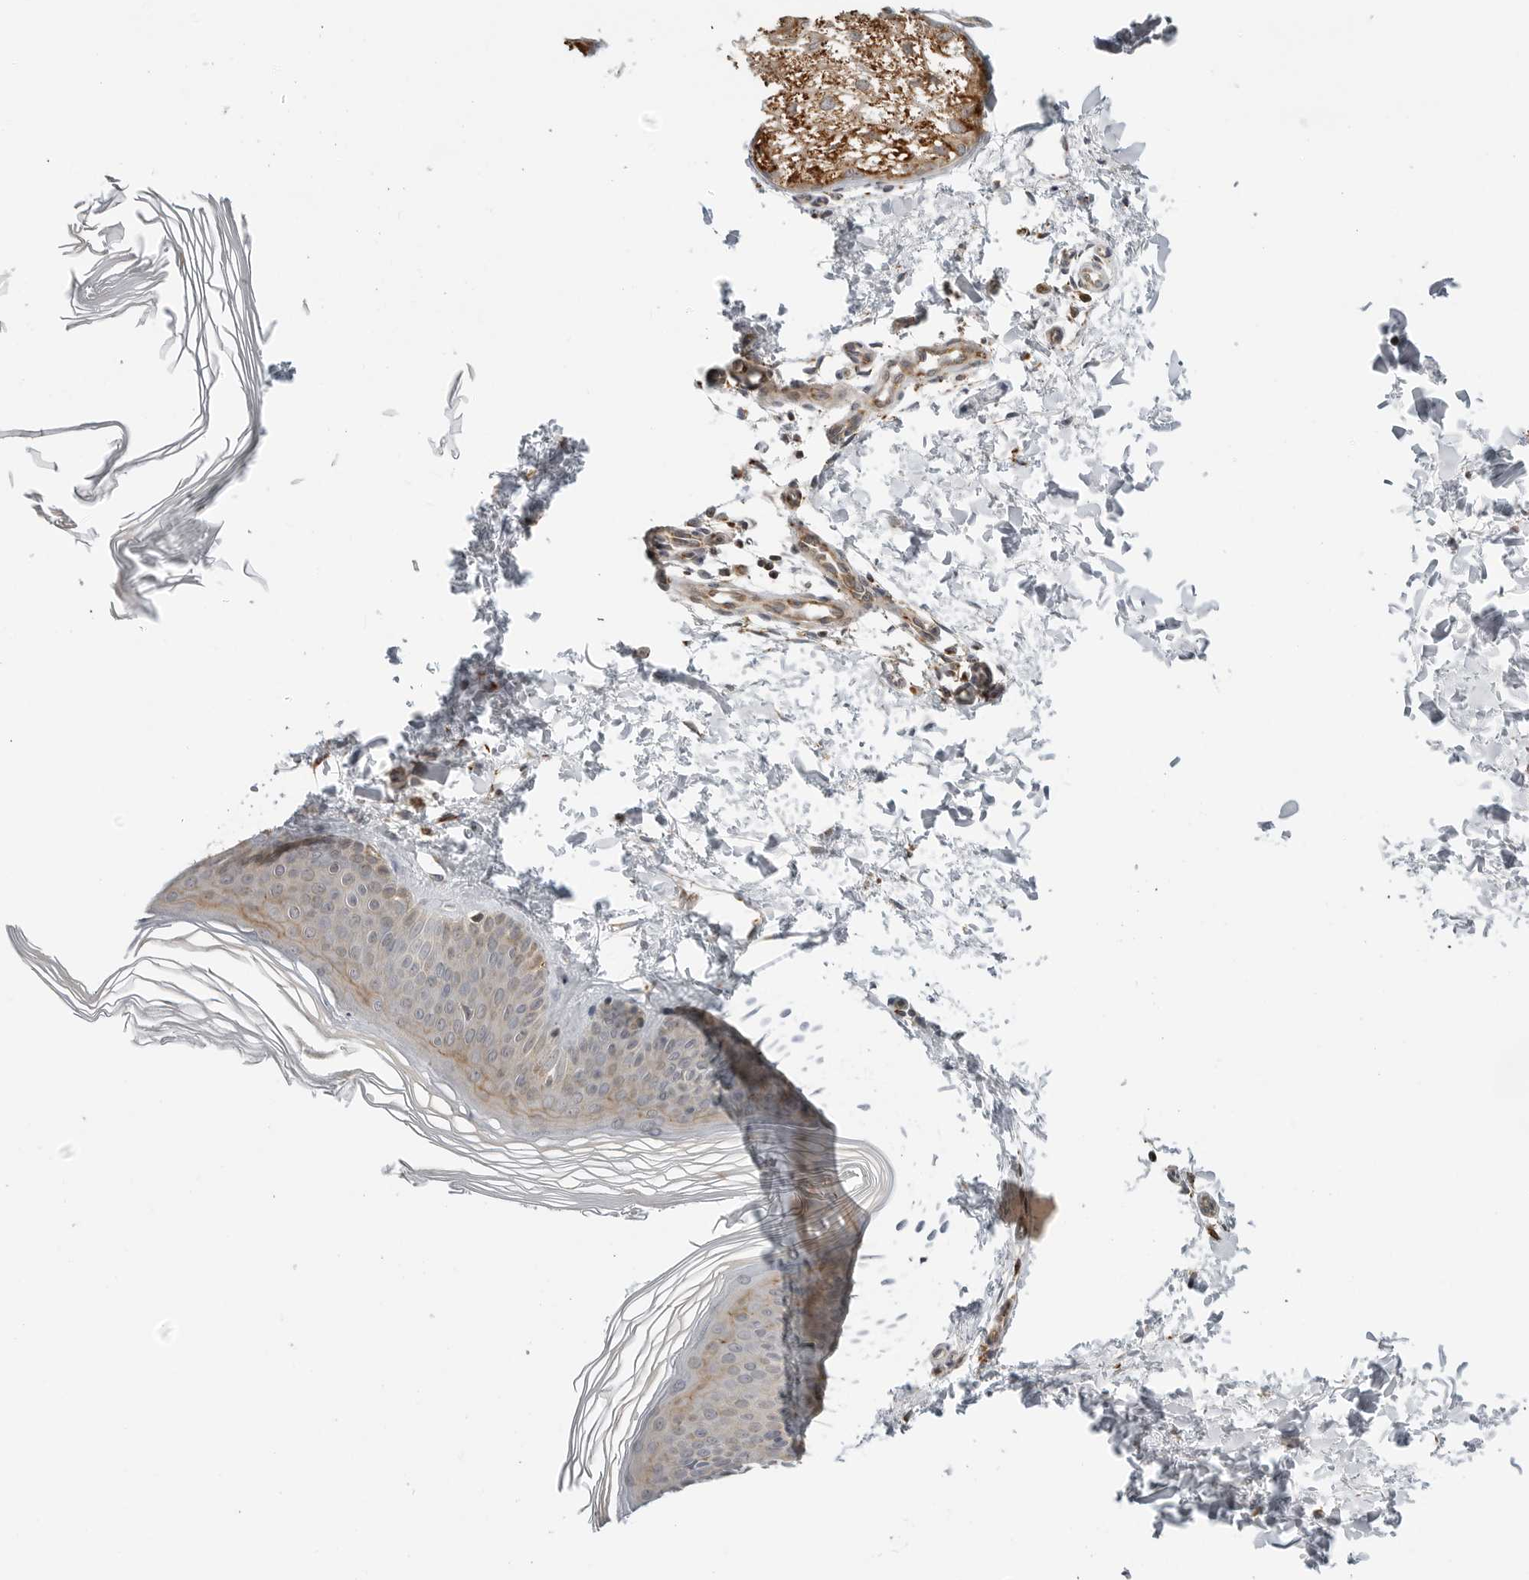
{"staining": {"intensity": "negative", "quantity": "none", "location": "none"}, "tissue": "skin", "cell_type": "Fibroblasts", "image_type": "normal", "snomed": [{"axis": "morphology", "description": "Normal tissue, NOS"}, {"axis": "topography", "description": "Skin"}], "caption": "This is an immunohistochemistry (IHC) micrograph of unremarkable human skin. There is no expression in fibroblasts.", "gene": "PEX2", "patient": {"sex": "female", "age": 27}}